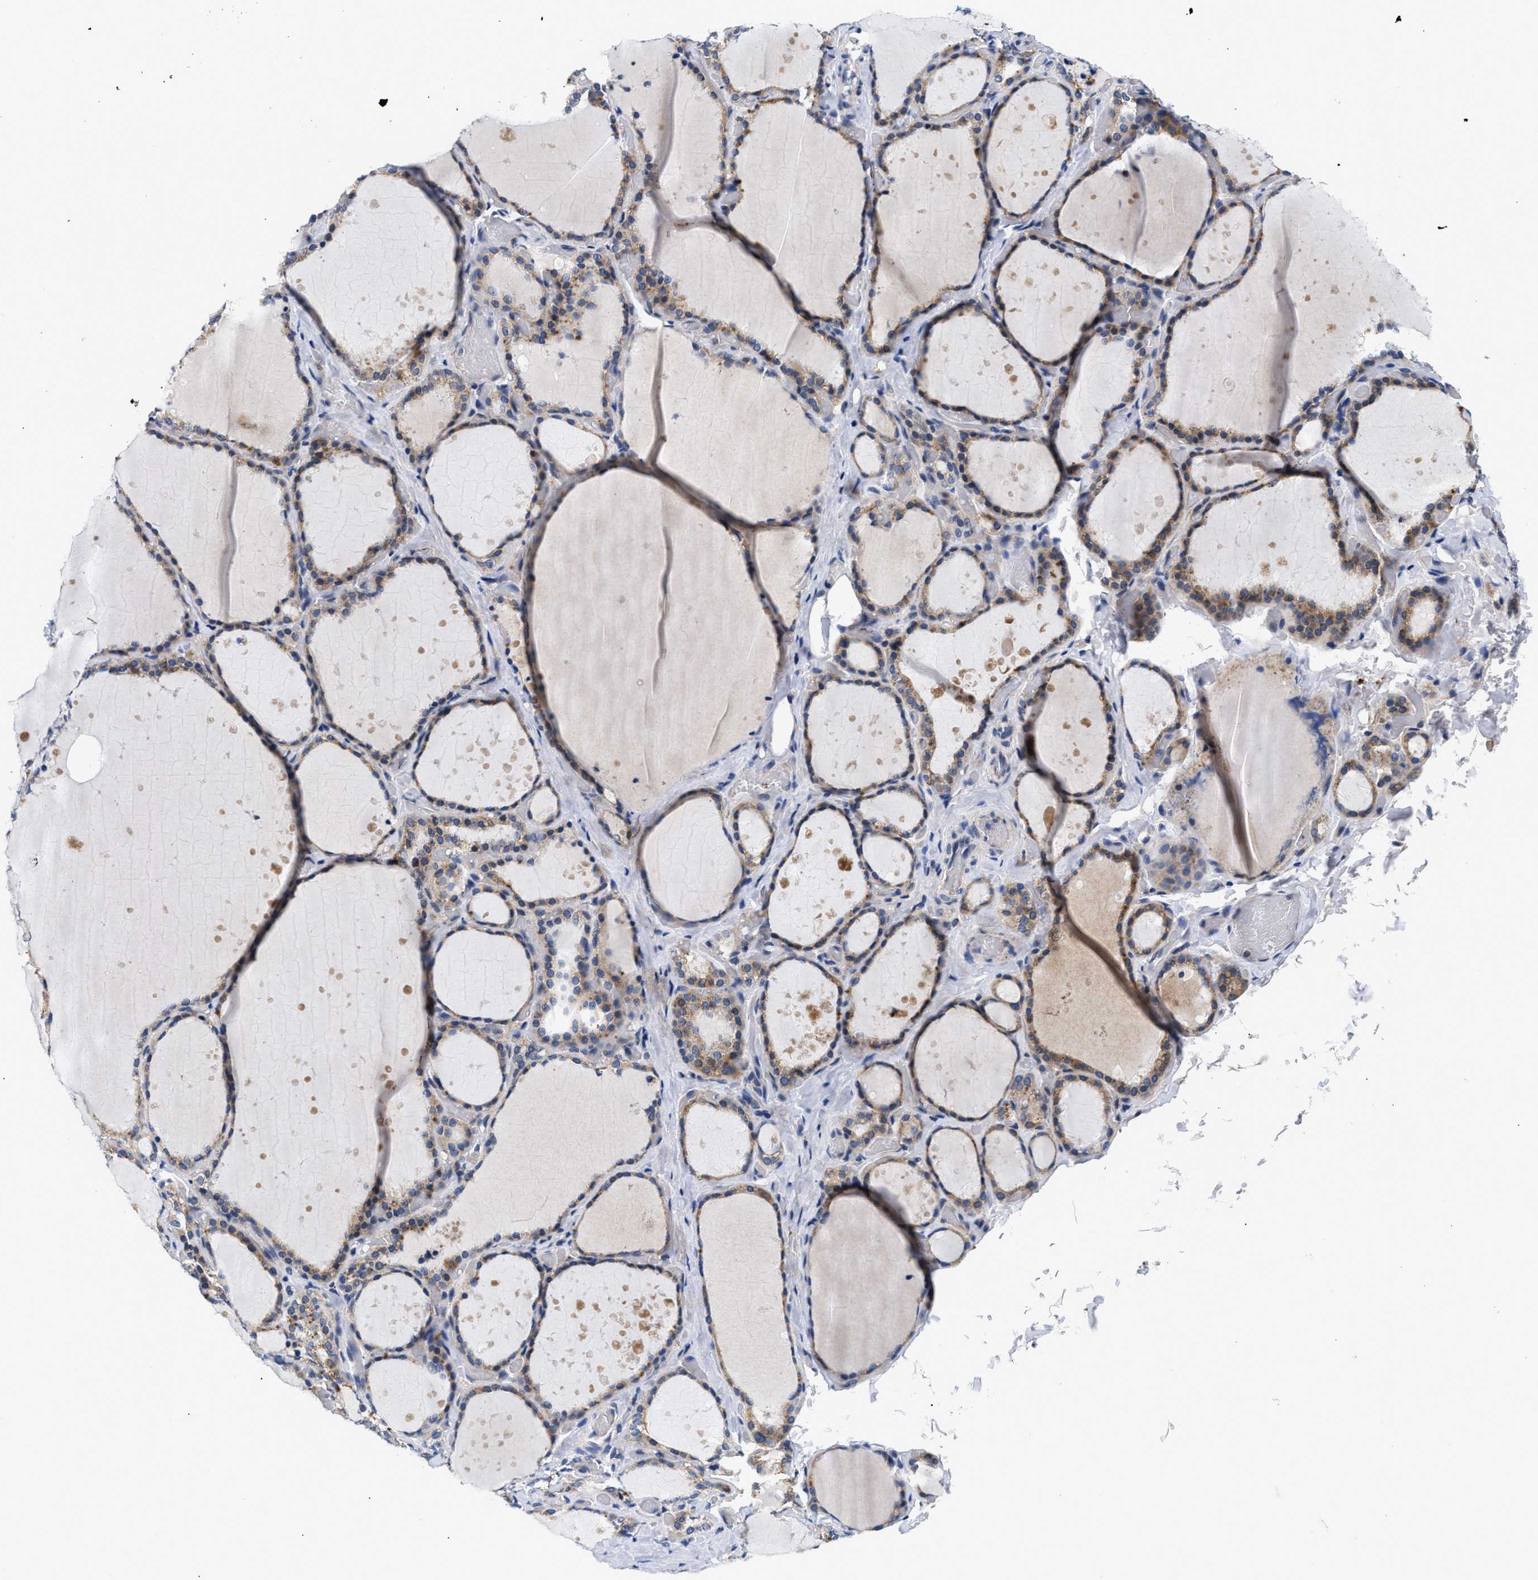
{"staining": {"intensity": "weak", "quantity": "25%-75%", "location": "cytoplasmic/membranous"}, "tissue": "thyroid gland", "cell_type": "Glandular cells", "image_type": "normal", "snomed": [{"axis": "morphology", "description": "Normal tissue, NOS"}, {"axis": "topography", "description": "Thyroid gland"}], "caption": "High-power microscopy captured an immunohistochemistry micrograph of benign thyroid gland, revealing weak cytoplasmic/membranous staining in about 25%-75% of glandular cells.", "gene": "RINT1", "patient": {"sex": "female", "age": 44}}